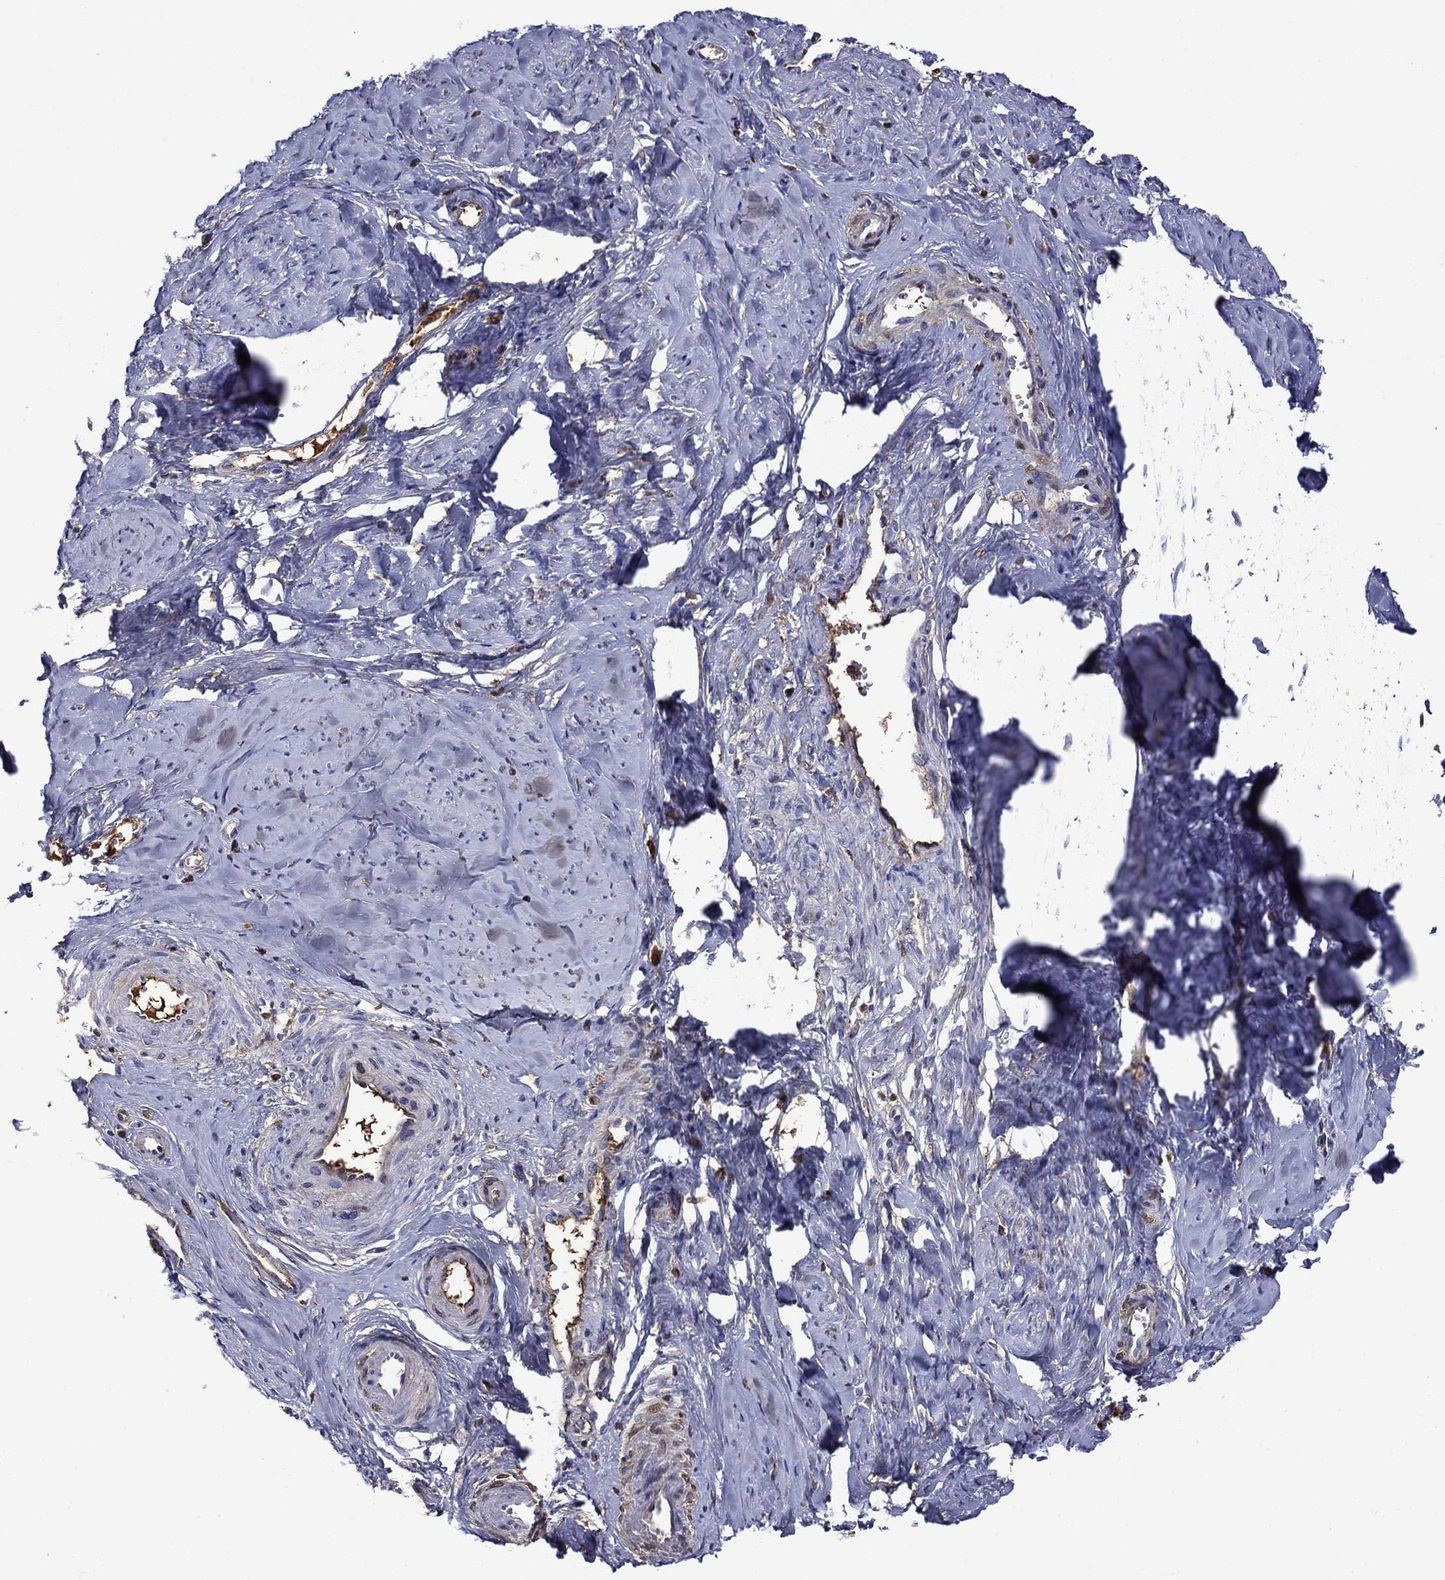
{"staining": {"intensity": "negative", "quantity": "none", "location": "none"}, "tissue": "smooth muscle", "cell_type": "Smooth muscle cells", "image_type": "normal", "snomed": [{"axis": "morphology", "description": "Normal tissue, NOS"}, {"axis": "topography", "description": "Smooth muscle"}], "caption": "The IHC photomicrograph has no significant staining in smooth muscle cells of smooth muscle. (DAB (3,3'-diaminobenzidine) IHC, high magnification).", "gene": "APOA2", "patient": {"sex": "female", "age": 48}}